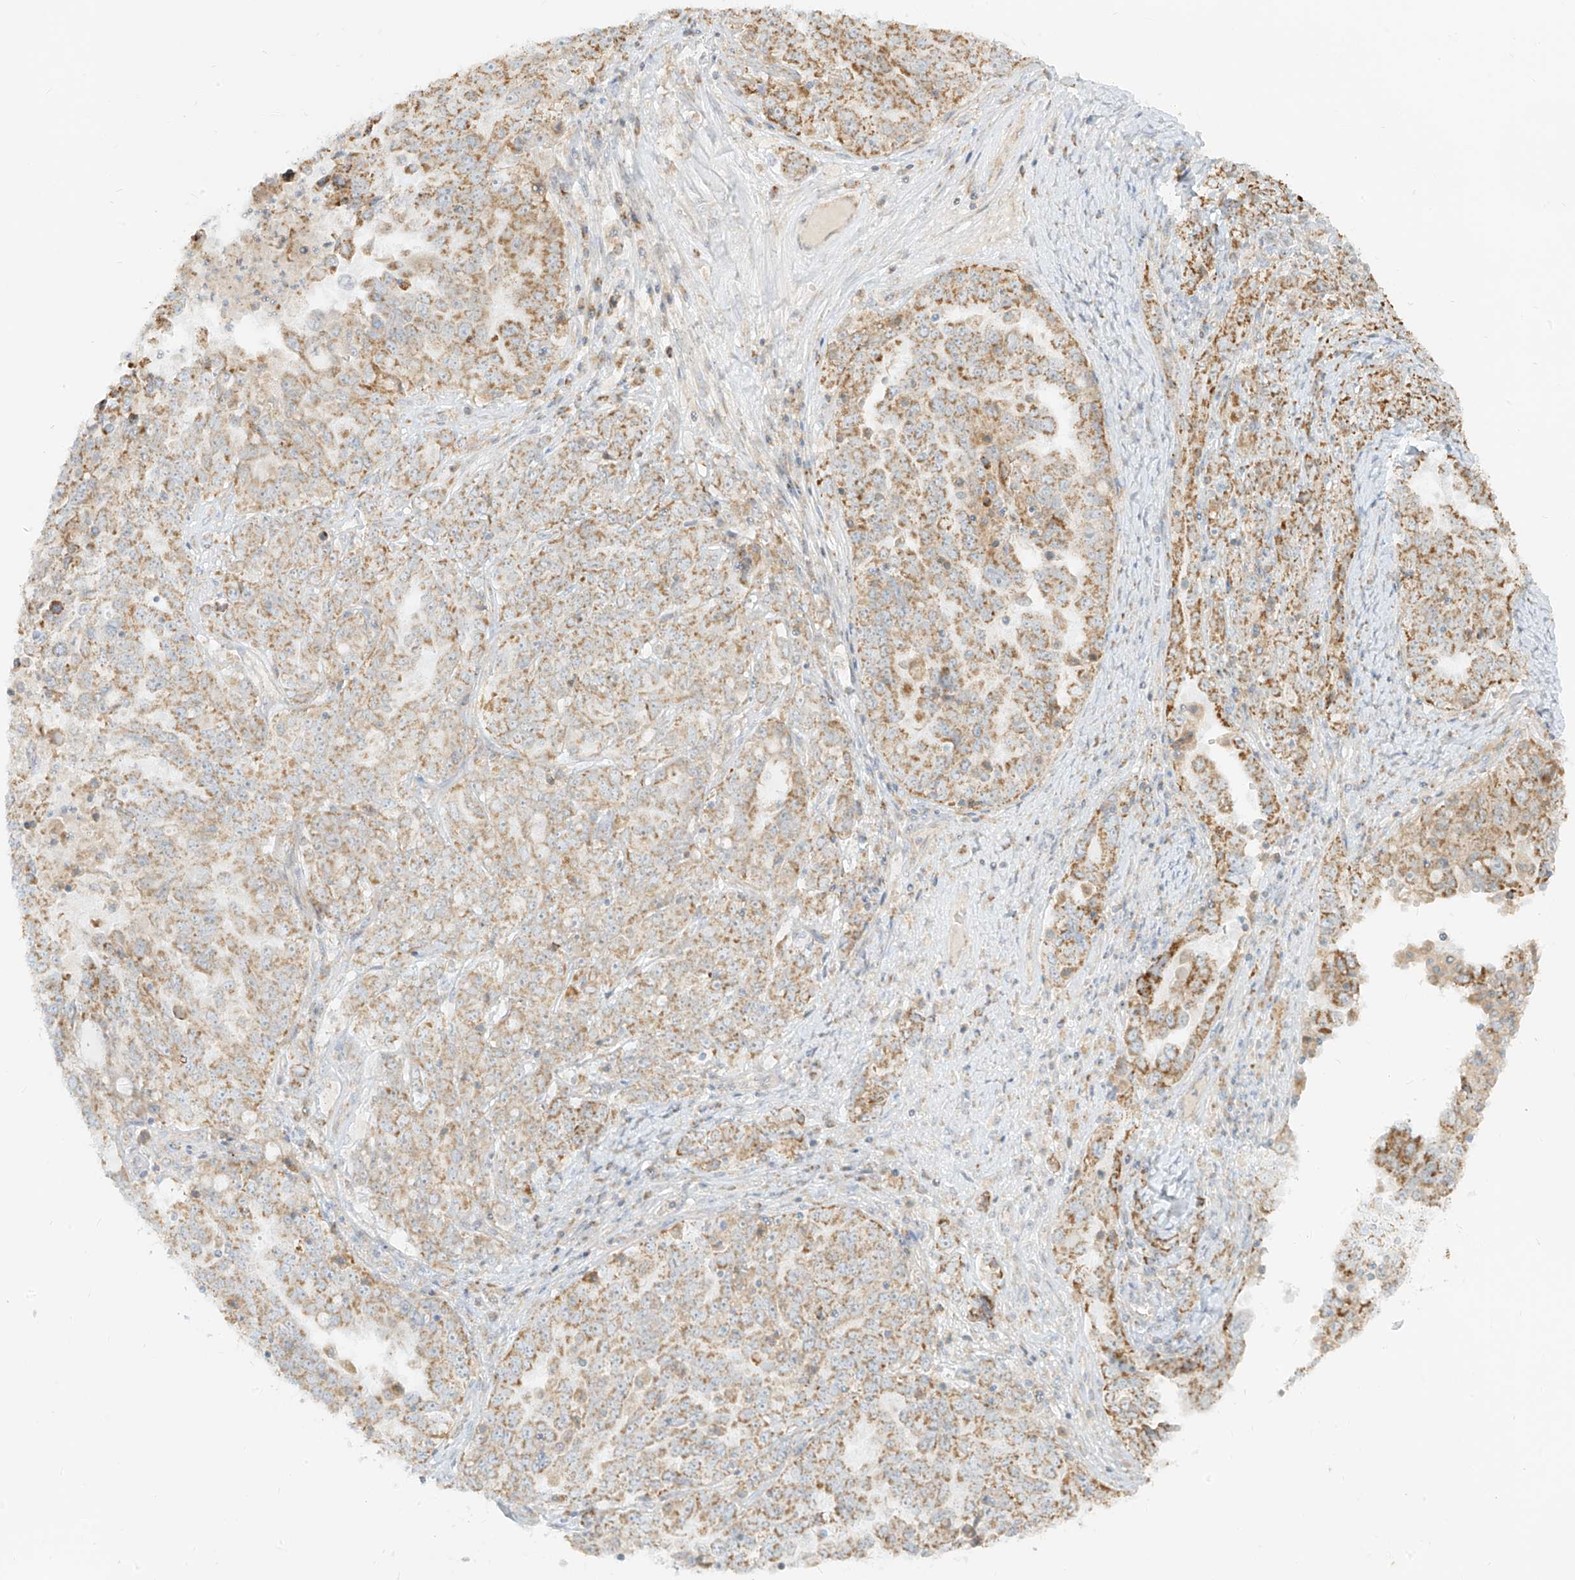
{"staining": {"intensity": "moderate", "quantity": ">75%", "location": "cytoplasmic/membranous"}, "tissue": "ovarian cancer", "cell_type": "Tumor cells", "image_type": "cancer", "snomed": [{"axis": "morphology", "description": "Carcinoma, endometroid"}, {"axis": "topography", "description": "Ovary"}], "caption": "IHC photomicrograph of neoplastic tissue: endometroid carcinoma (ovarian) stained using IHC reveals medium levels of moderate protein expression localized specifically in the cytoplasmic/membranous of tumor cells, appearing as a cytoplasmic/membranous brown color.", "gene": "ZIM3", "patient": {"sex": "female", "age": 62}}